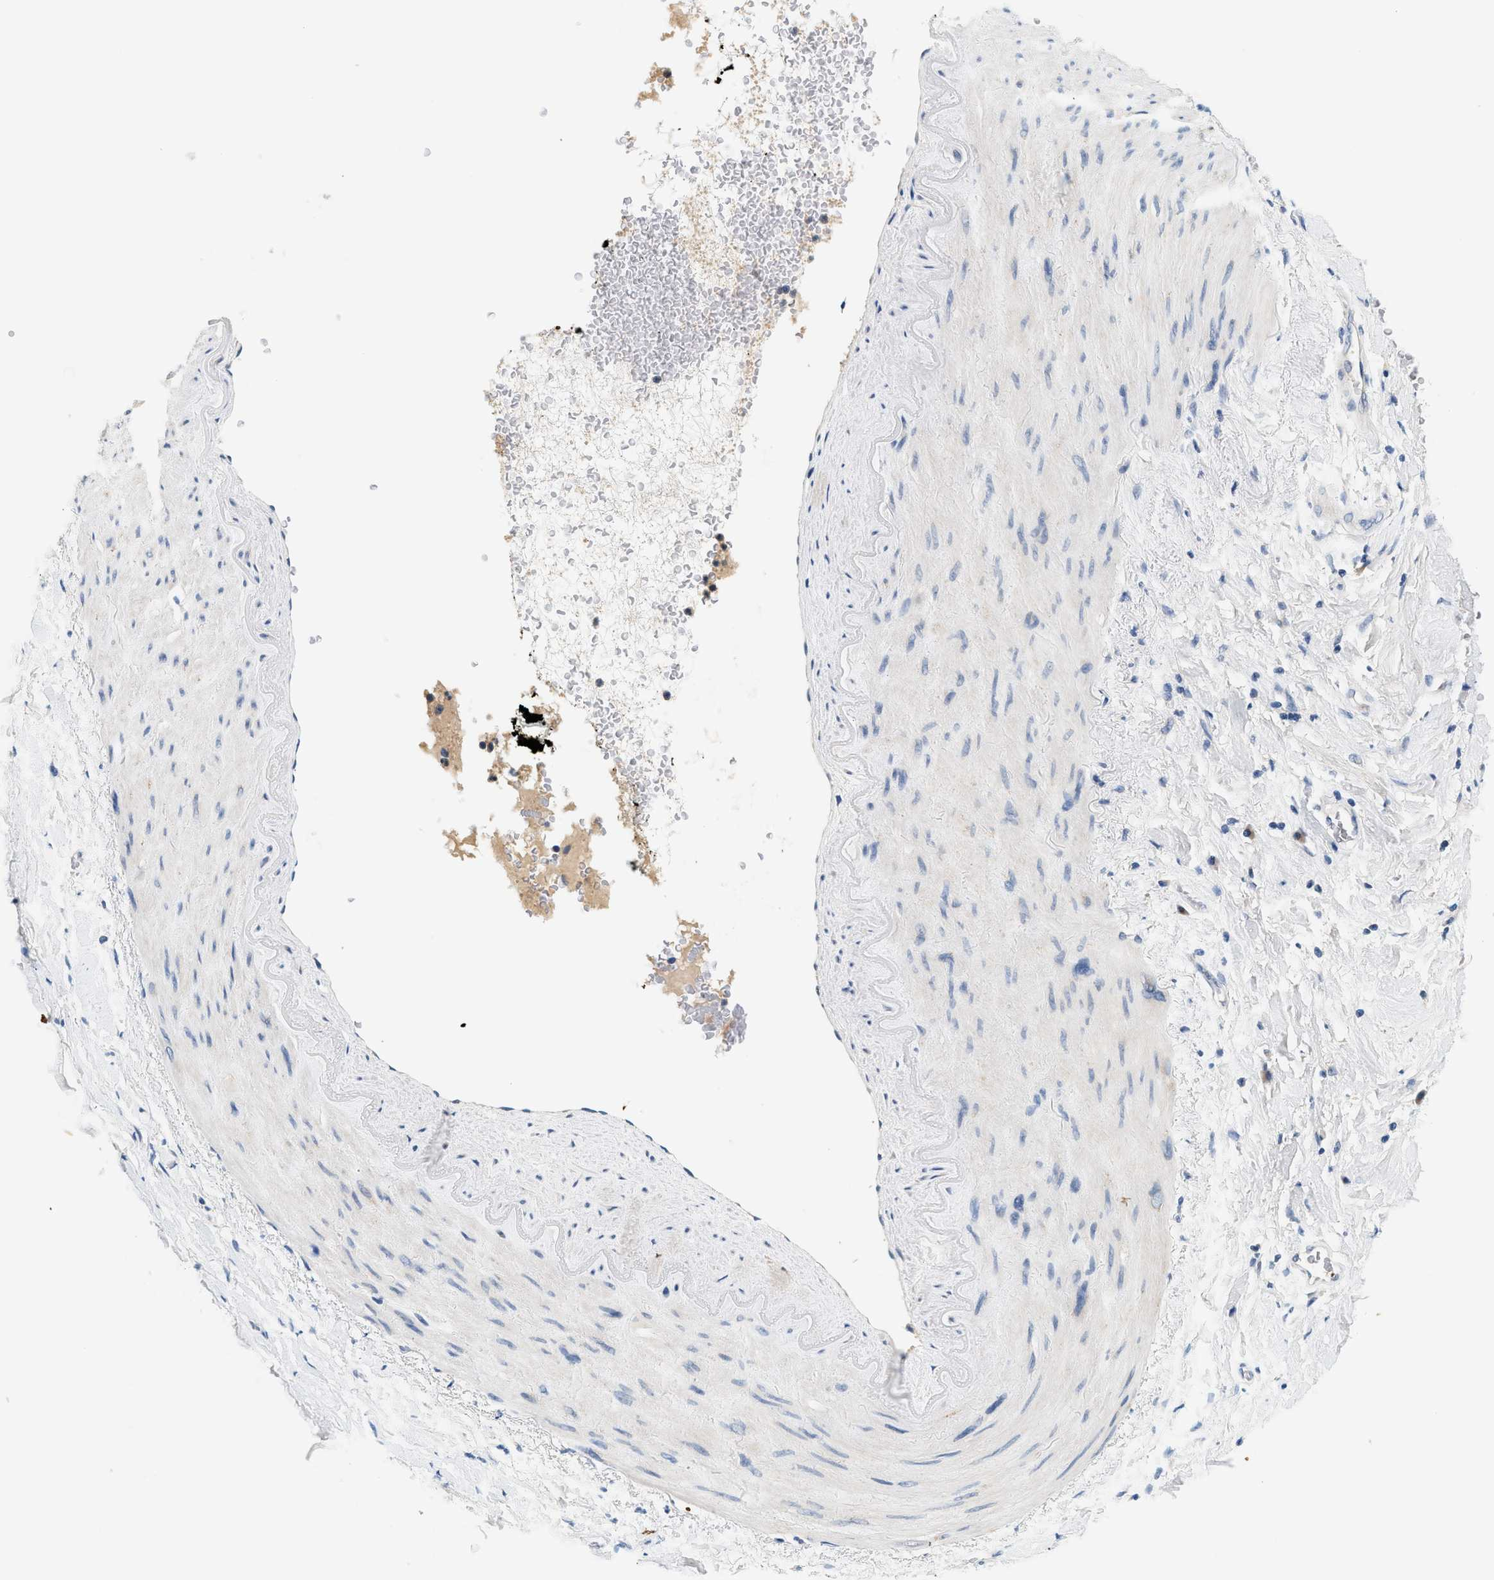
{"staining": {"intensity": "negative", "quantity": "none", "location": "none"}, "tissue": "pancreatic cancer", "cell_type": "Tumor cells", "image_type": "cancer", "snomed": [{"axis": "morphology", "description": "Normal tissue, NOS"}, {"axis": "morphology", "description": "Adenocarcinoma, NOS"}, {"axis": "topography", "description": "Pancreas"}, {"axis": "topography", "description": "Duodenum"}], "caption": "The image shows no staining of tumor cells in pancreatic cancer (adenocarcinoma).", "gene": "SLC35E1", "patient": {"sex": "female", "age": 60}}